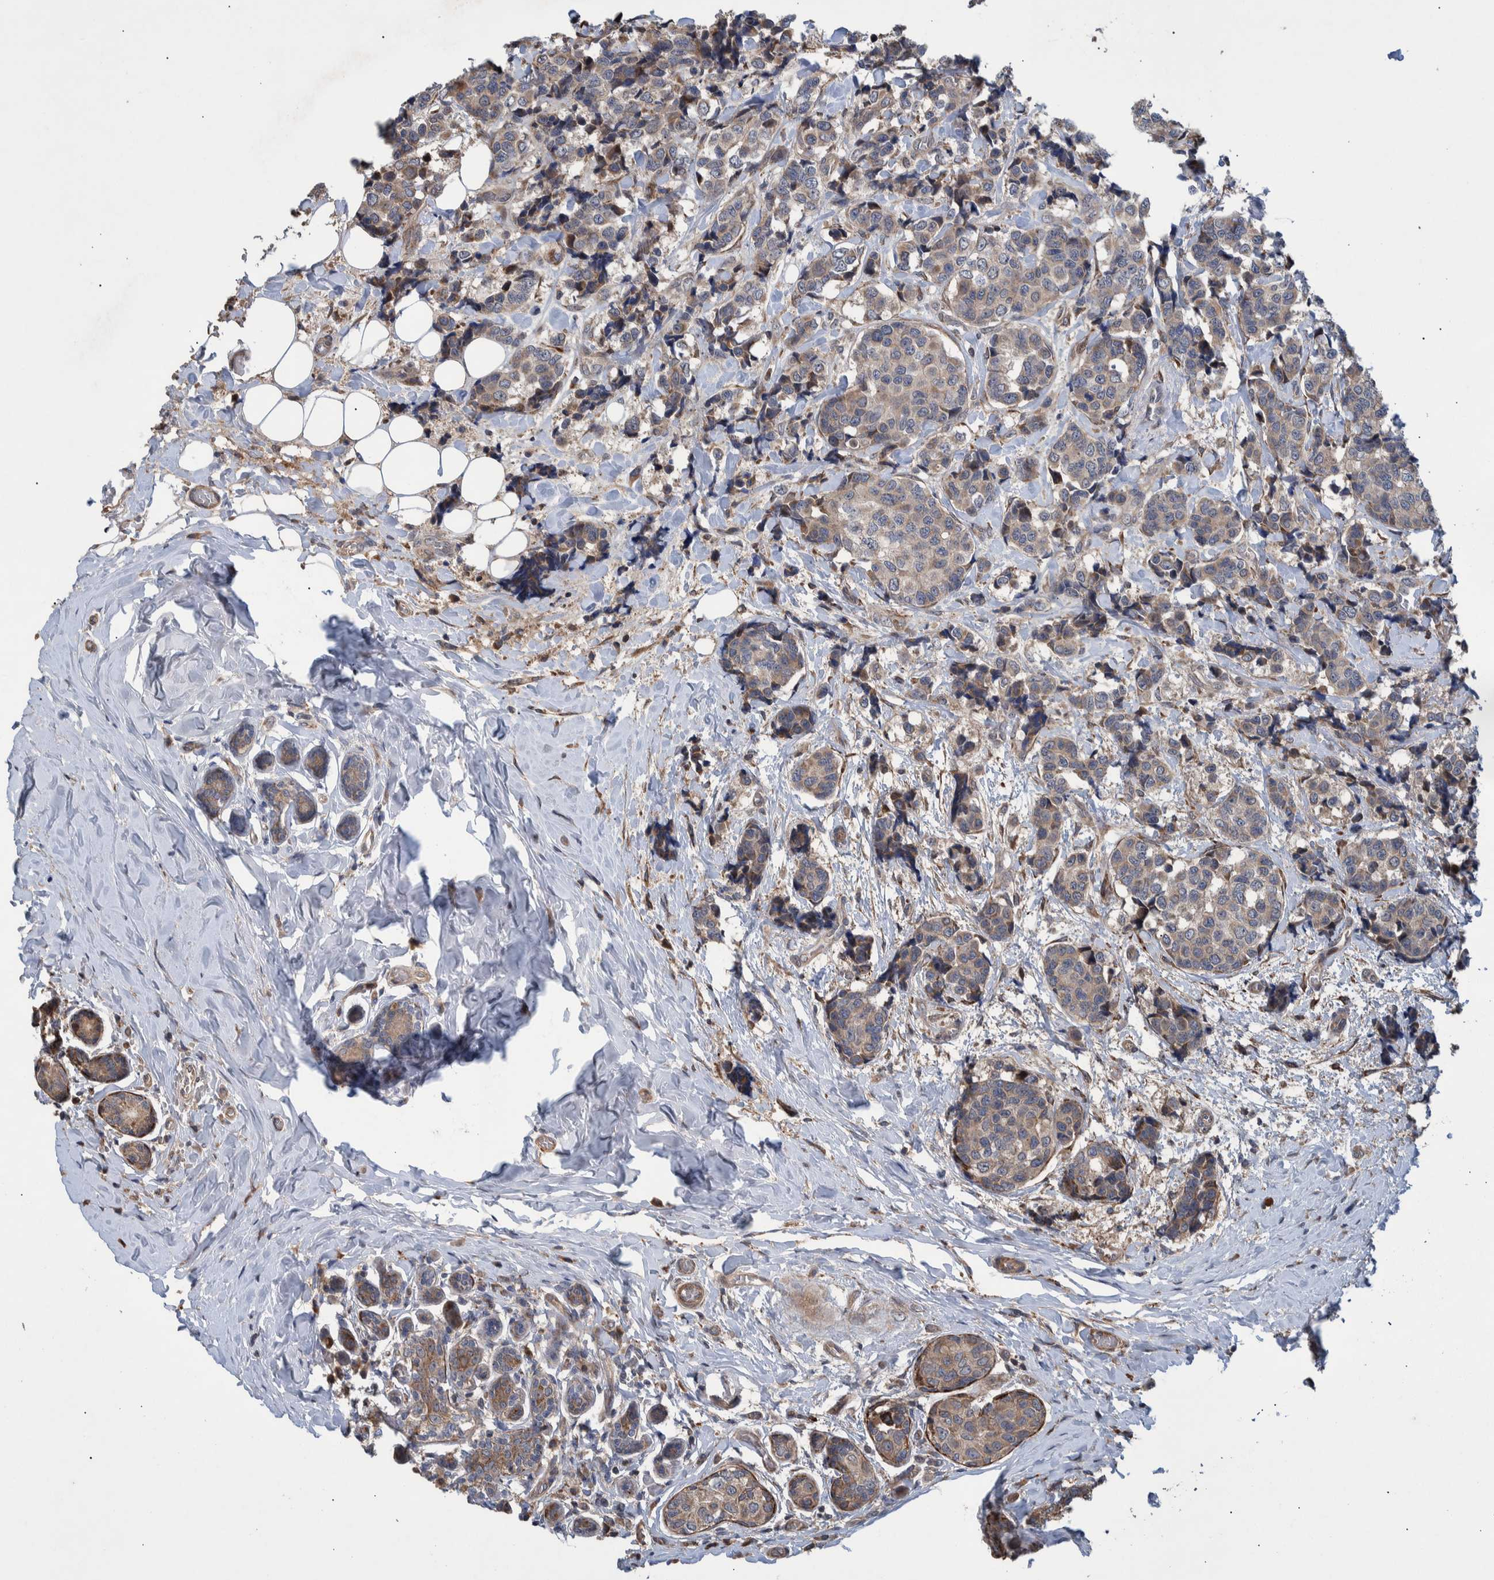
{"staining": {"intensity": "weak", "quantity": ">75%", "location": "cytoplasmic/membranous"}, "tissue": "breast cancer", "cell_type": "Tumor cells", "image_type": "cancer", "snomed": [{"axis": "morphology", "description": "Normal tissue, NOS"}, {"axis": "morphology", "description": "Duct carcinoma"}, {"axis": "topography", "description": "Breast"}], "caption": "An IHC micrograph of tumor tissue is shown. Protein staining in brown highlights weak cytoplasmic/membranous positivity in breast invasive ductal carcinoma within tumor cells.", "gene": "B3GNTL1", "patient": {"sex": "female", "age": 43}}